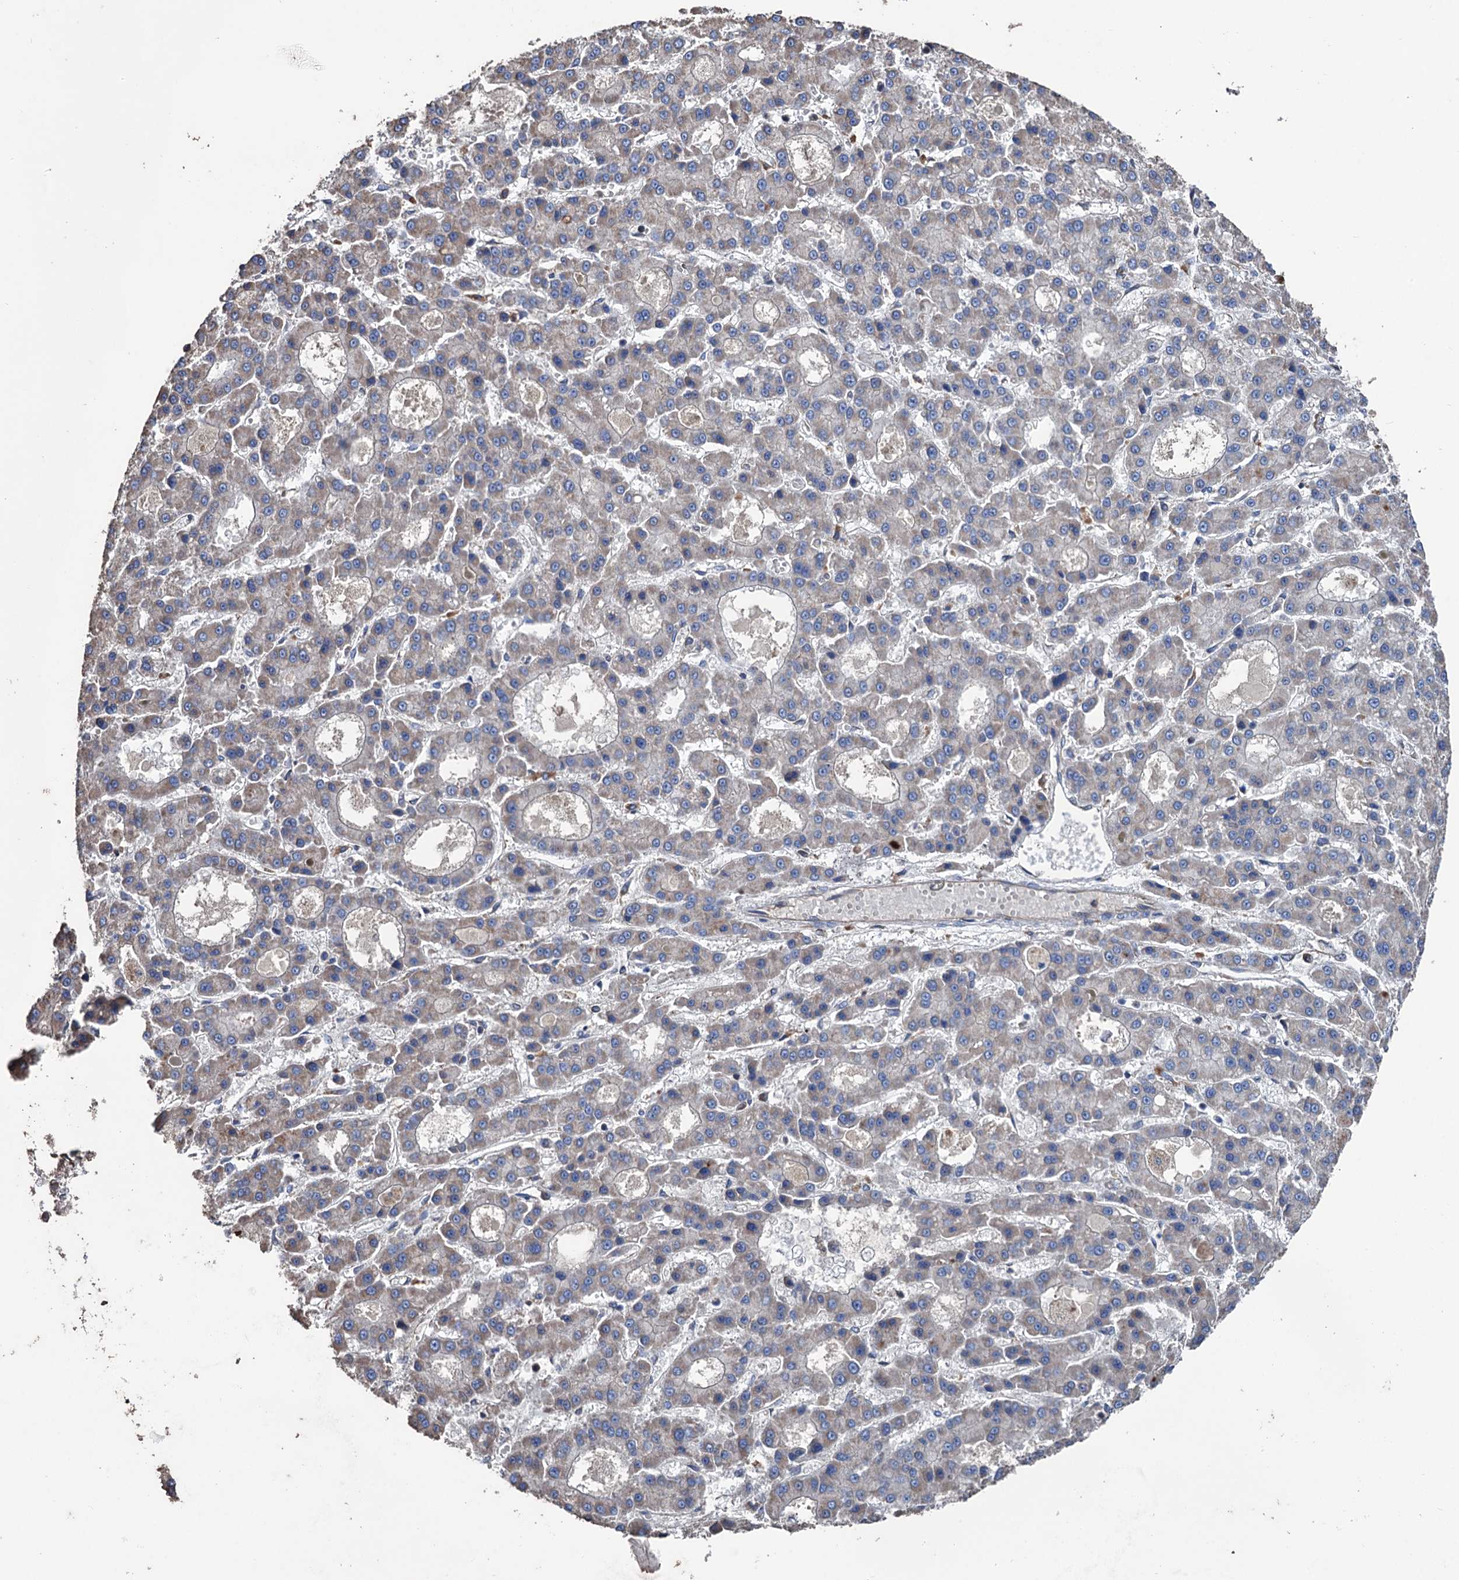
{"staining": {"intensity": "weak", "quantity": "<25%", "location": "cytoplasmic/membranous"}, "tissue": "liver cancer", "cell_type": "Tumor cells", "image_type": "cancer", "snomed": [{"axis": "morphology", "description": "Carcinoma, Hepatocellular, NOS"}, {"axis": "topography", "description": "Liver"}], "caption": "Human liver cancer (hepatocellular carcinoma) stained for a protein using immunohistochemistry (IHC) shows no positivity in tumor cells.", "gene": "STING1", "patient": {"sex": "male", "age": 70}}